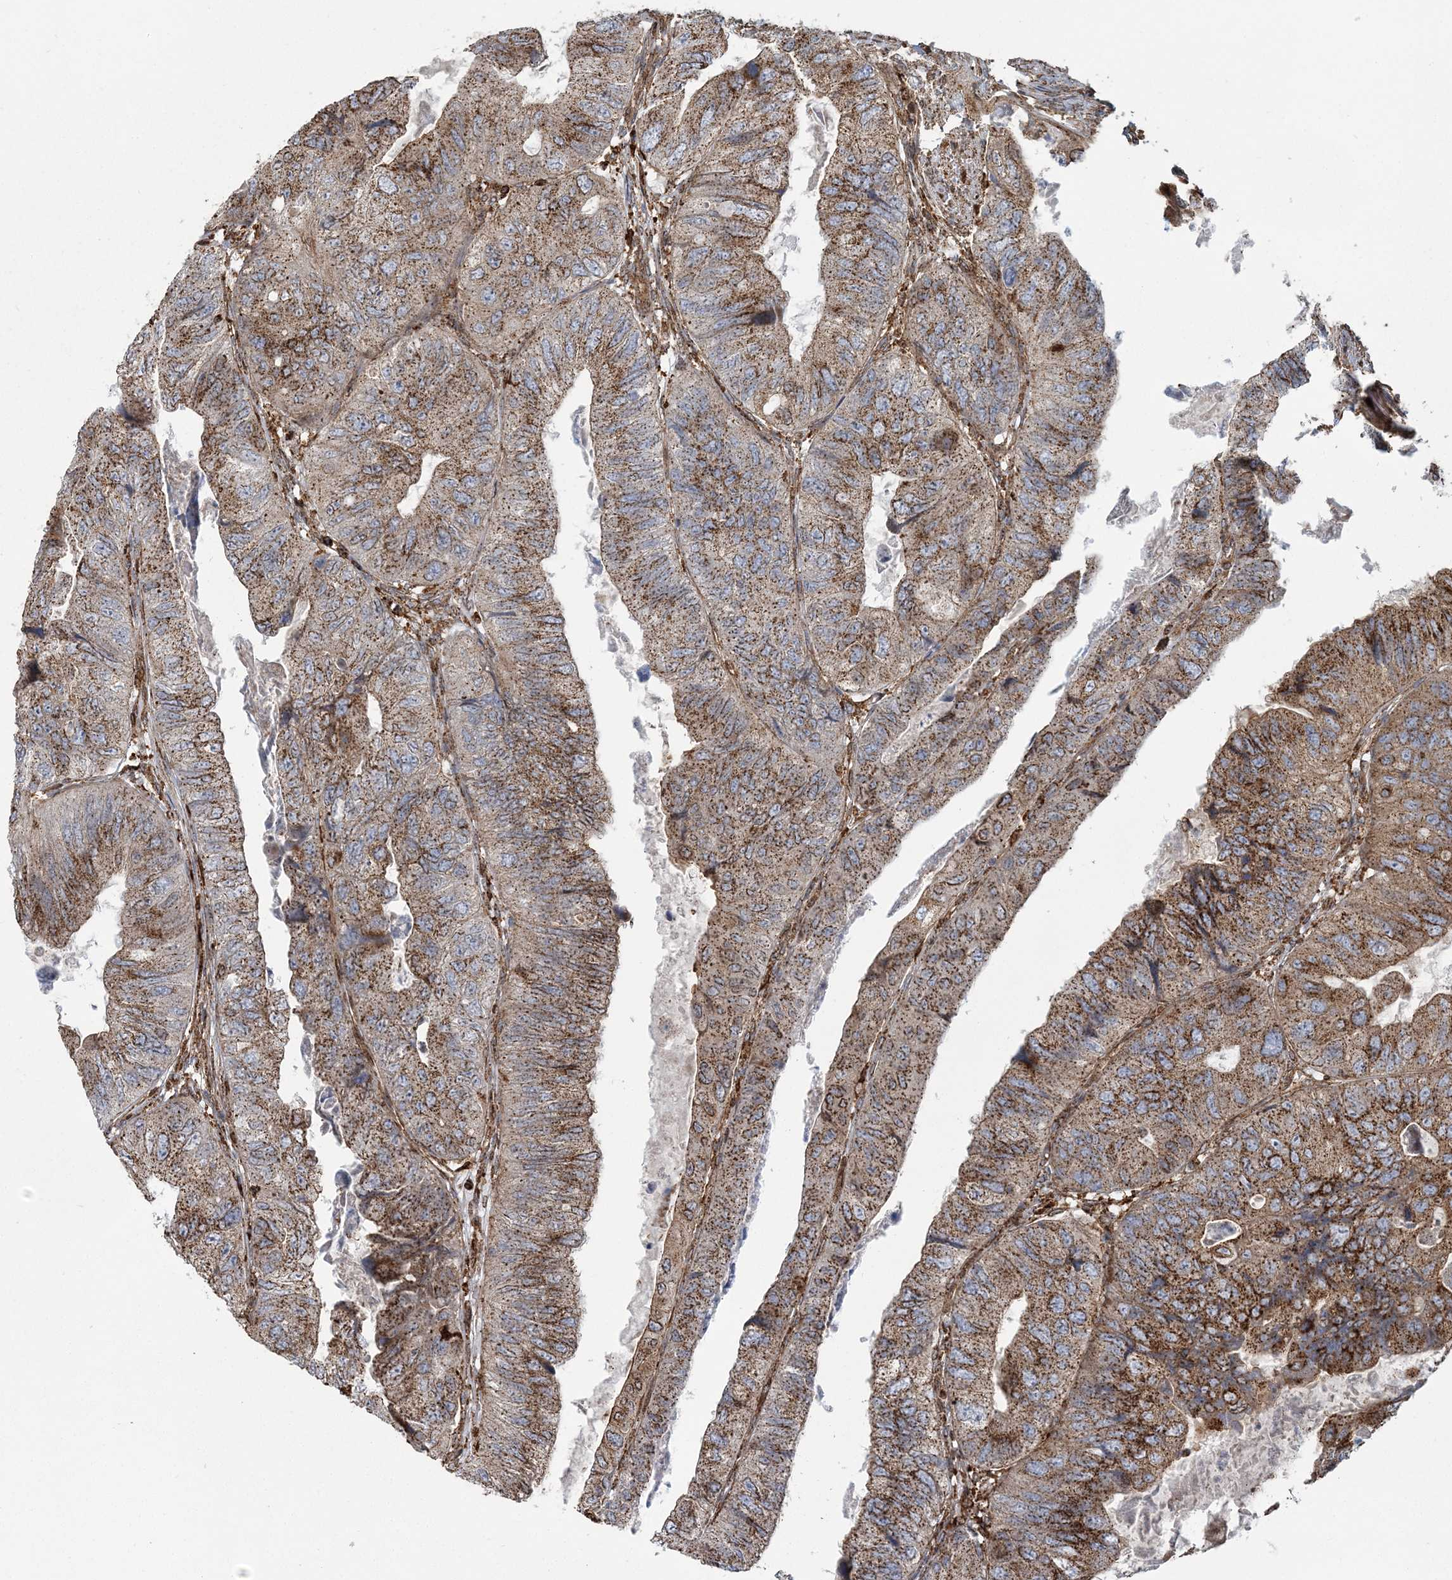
{"staining": {"intensity": "moderate", "quantity": ">75%", "location": "cytoplasmic/membranous"}, "tissue": "colorectal cancer", "cell_type": "Tumor cells", "image_type": "cancer", "snomed": [{"axis": "morphology", "description": "Adenocarcinoma, NOS"}, {"axis": "topography", "description": "Rectum"}], "caption": "Immunohistochemistry (IHC) of human adenocarcinoma (colorectal) shows medium levels of moderate cytoplasmic/membranous positivity in approximately >75% of tumor cells.", "gene": "TRAF3IP2", "patient": {"sex": "male", "age": 63}}